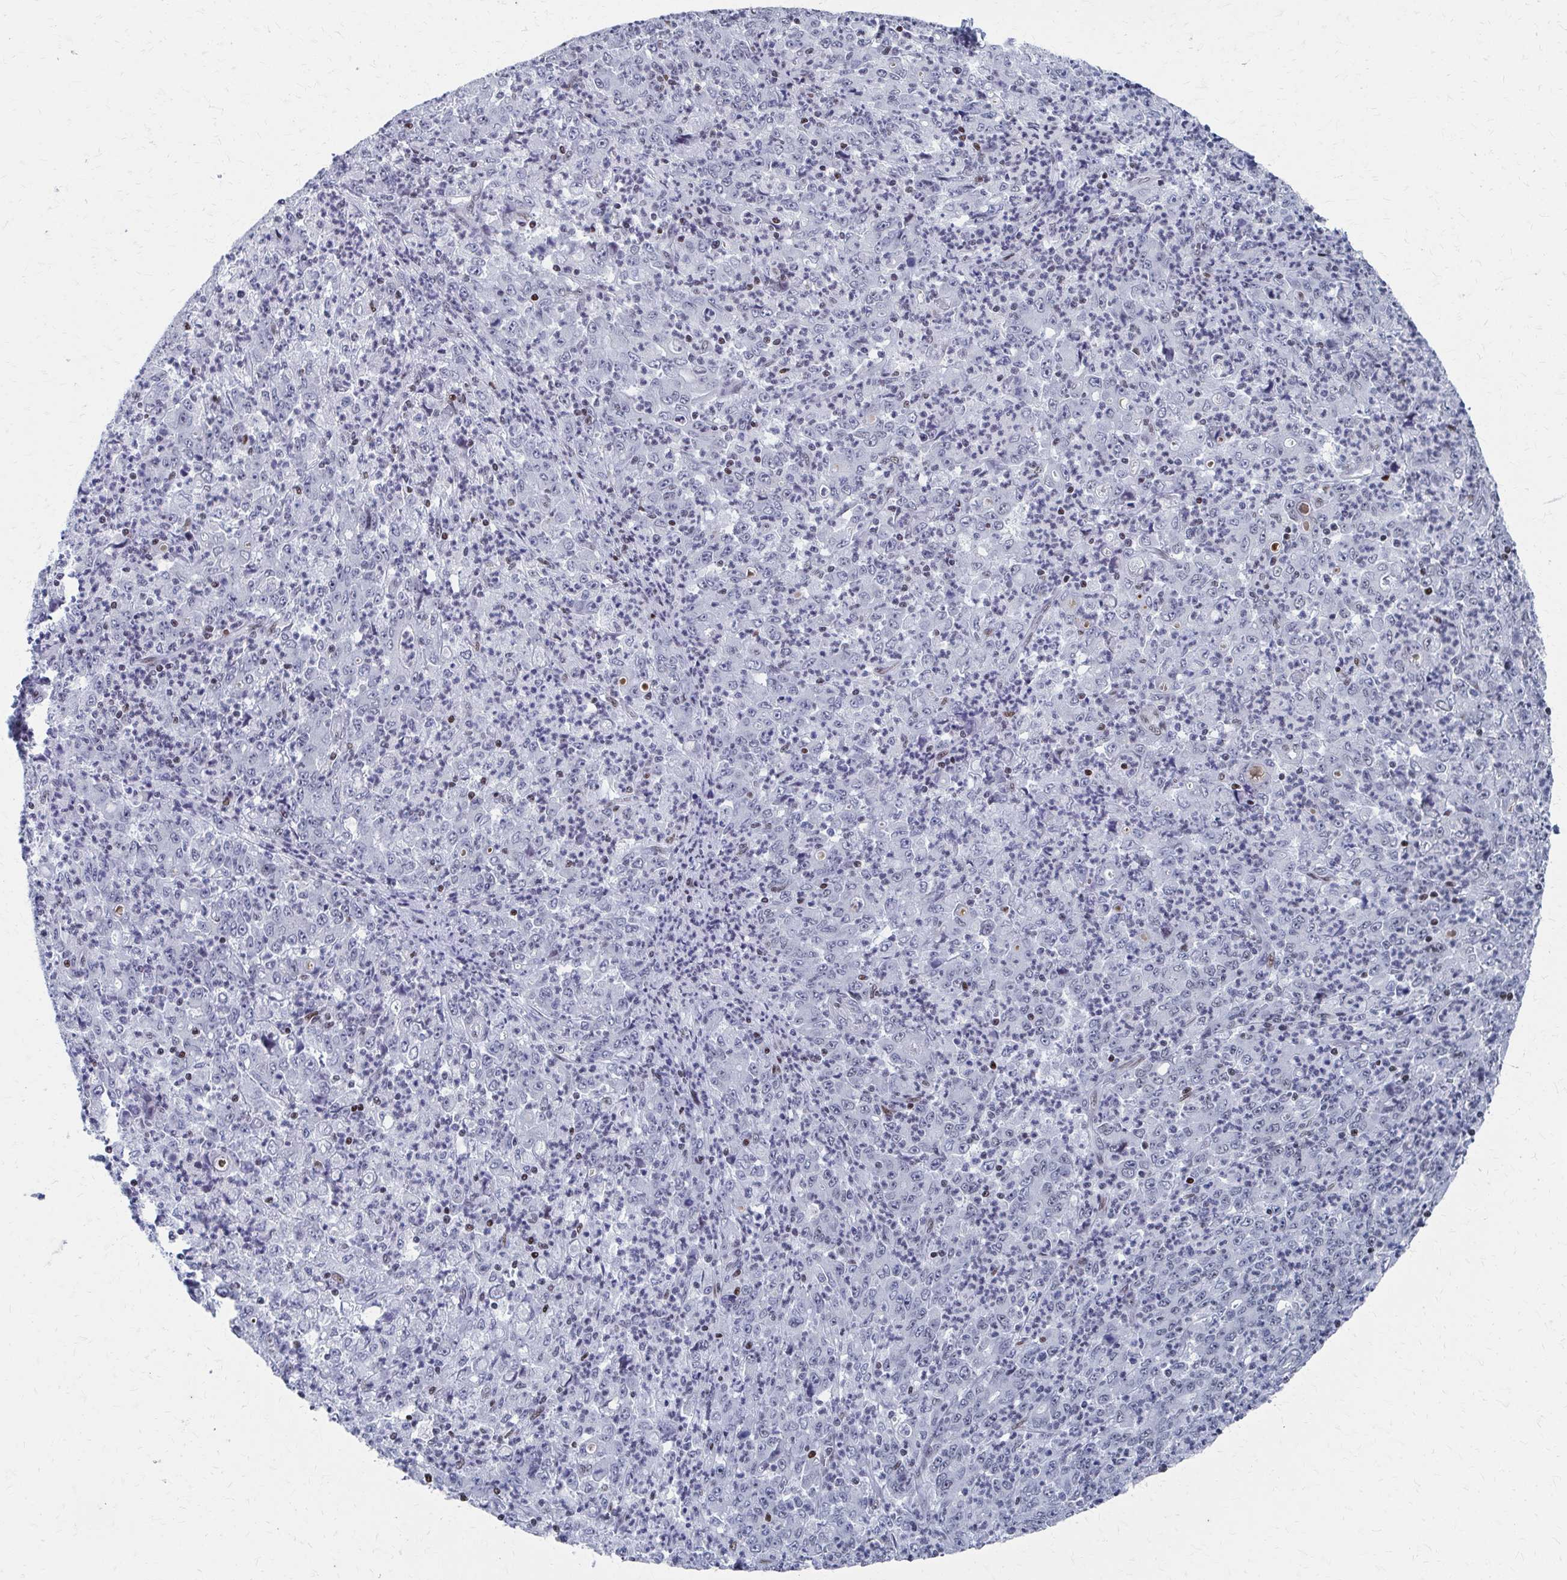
{"staining": {"intensity": "negative", "quantity": "none", "location": "none"}, "tissue": "stomach cancer", "cell_type": "Tumor cells", "image_type": "cancer", "snomed": [{"axis": "morphology", "description": "Adenocarcinoma, NOS"}, {"axis": "topography", "description": "Stomach, lower"}], "caption": "IHC image of stomach adenocarcinoma stained for a protein (brown), which reveals no positivity in tumor cells.", "gene": "CDIN1", "patient": {"sex": "female", "age": 71}}